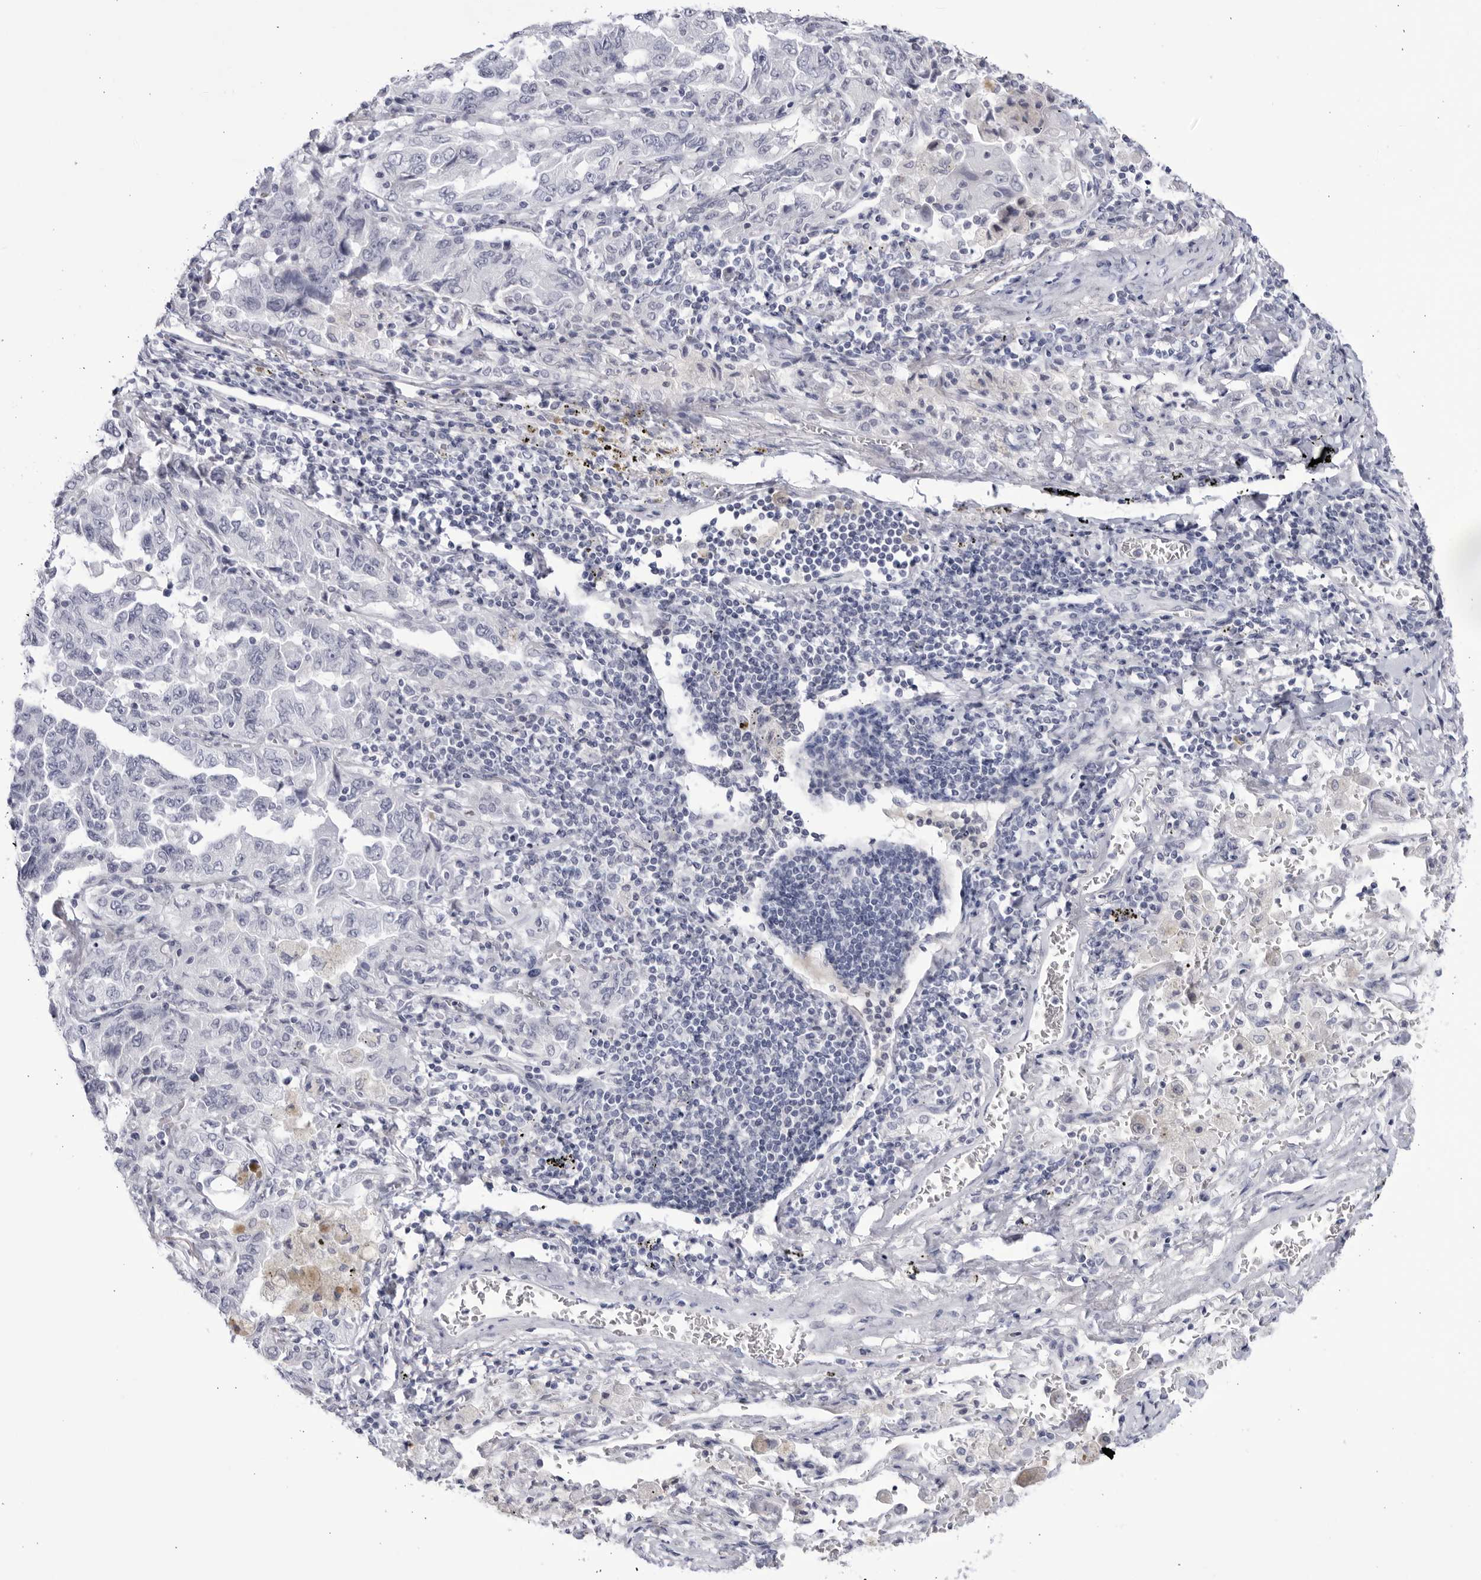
{"staining": {"intensity": "negative", "quantity": "none", "location": "none"}, "tissue": "lung cancer", "cell_type": "Tumor cells", "image_type": "cancer", "snomed": [{"axis": "morphology", "description": "Adenocarcinoma, NOS"}, {"axis": "topography", "description": "Lung"}], "caption": "High magnification brightfield microscopy of lung adenocarcinoma stained with DAB (3,3'-diaminobenzidine) (brown) and counterstained with hematoxylin (blue): tumor cells show no significant expression.", "gene": "CNBD1", "patient": {"sex": "female", "age": 51}}